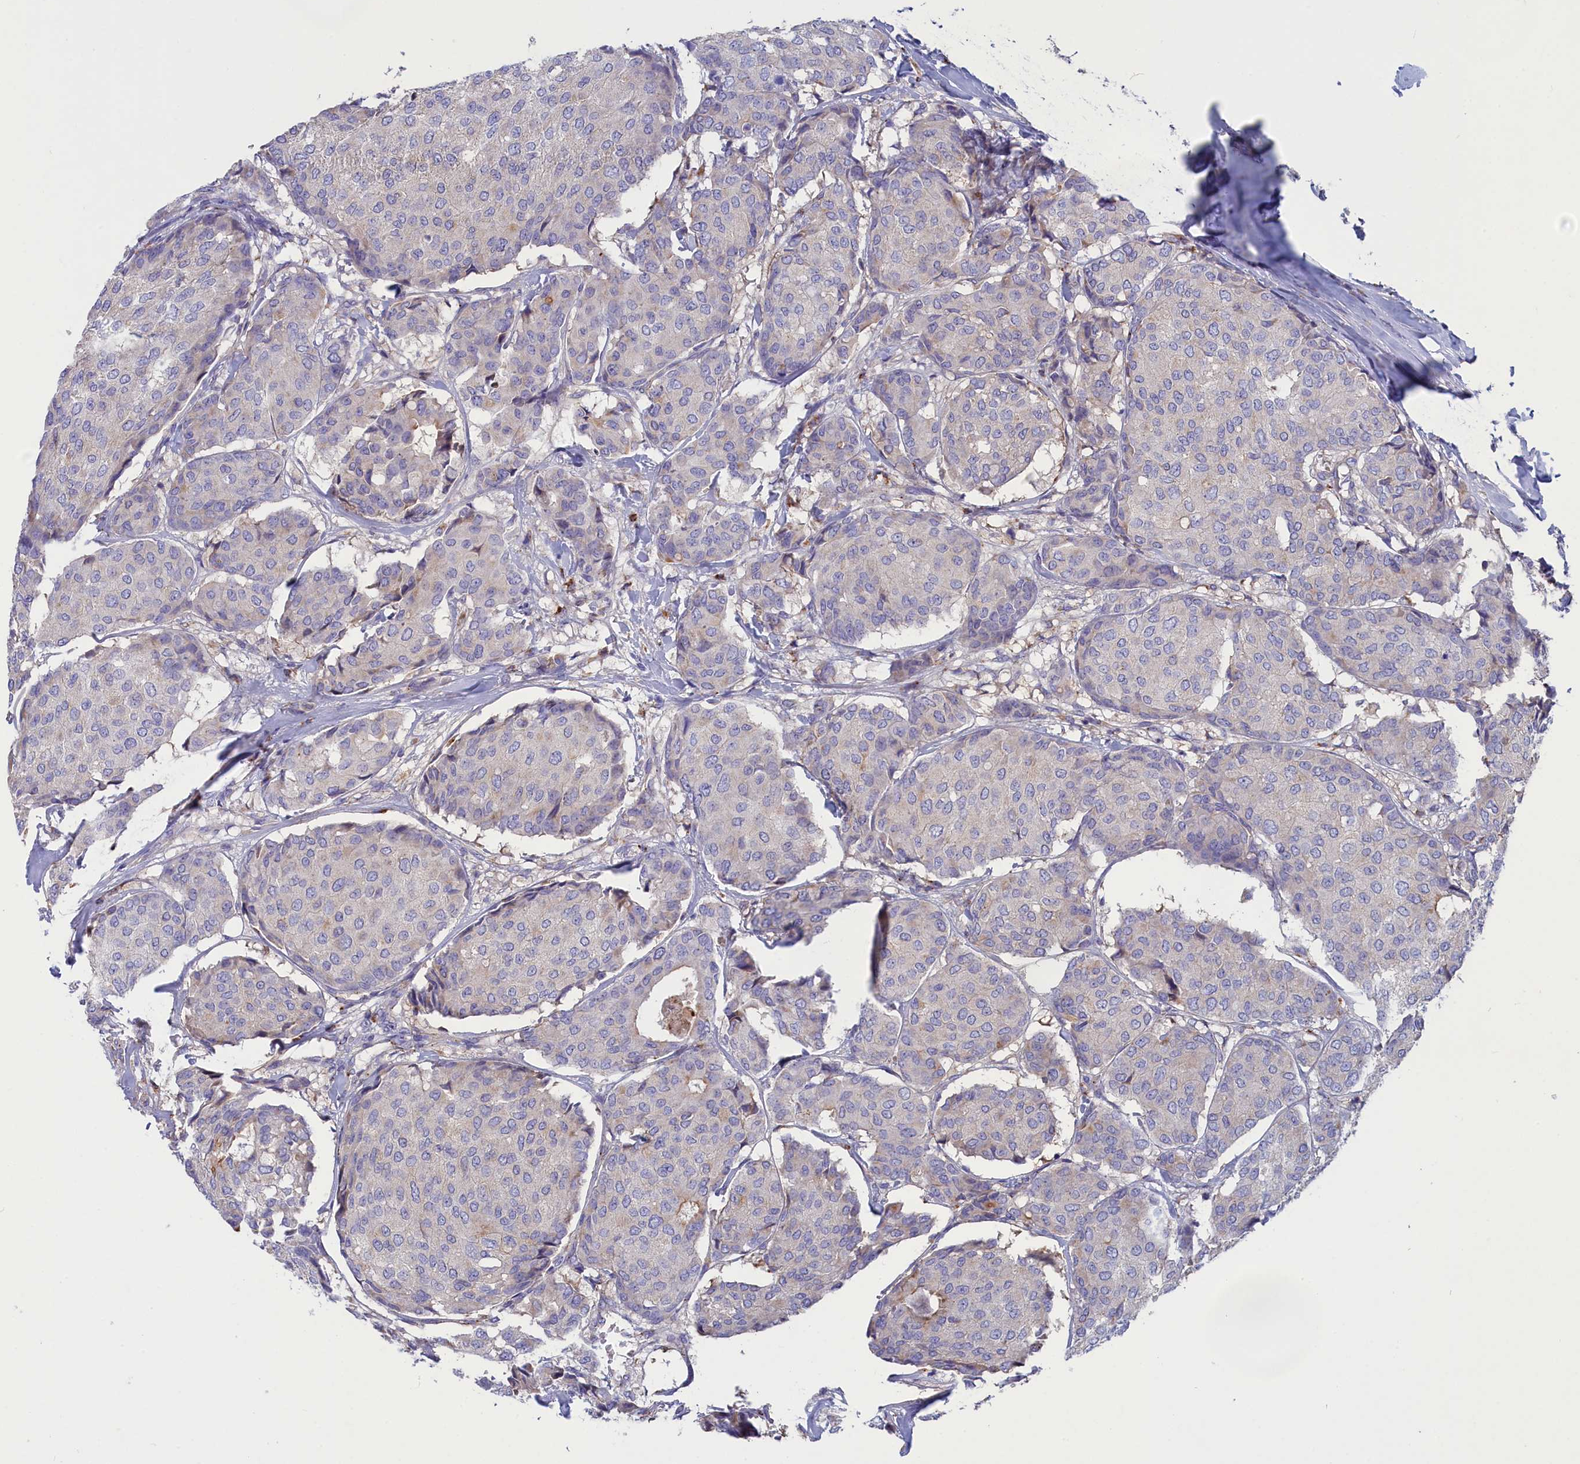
{"staining": {"intensity": "negative", "quantity": "none", "location": "none"}, "tissue": "breast cancer", "cell_type": "Tumor cells", "image_type": "cancer", "snomed": [{"axis": "morphology", "description": "Duct carcinoma"}, {"axis": "topography", "description": "Breast"}], "caption": "Infiltrating ductal carcinoma (breast) was stained to show a protein in brown. There is no significant expression in tumor cells.", "gene": "WDR6", "patient": {"sex": "female", "age": 75}}